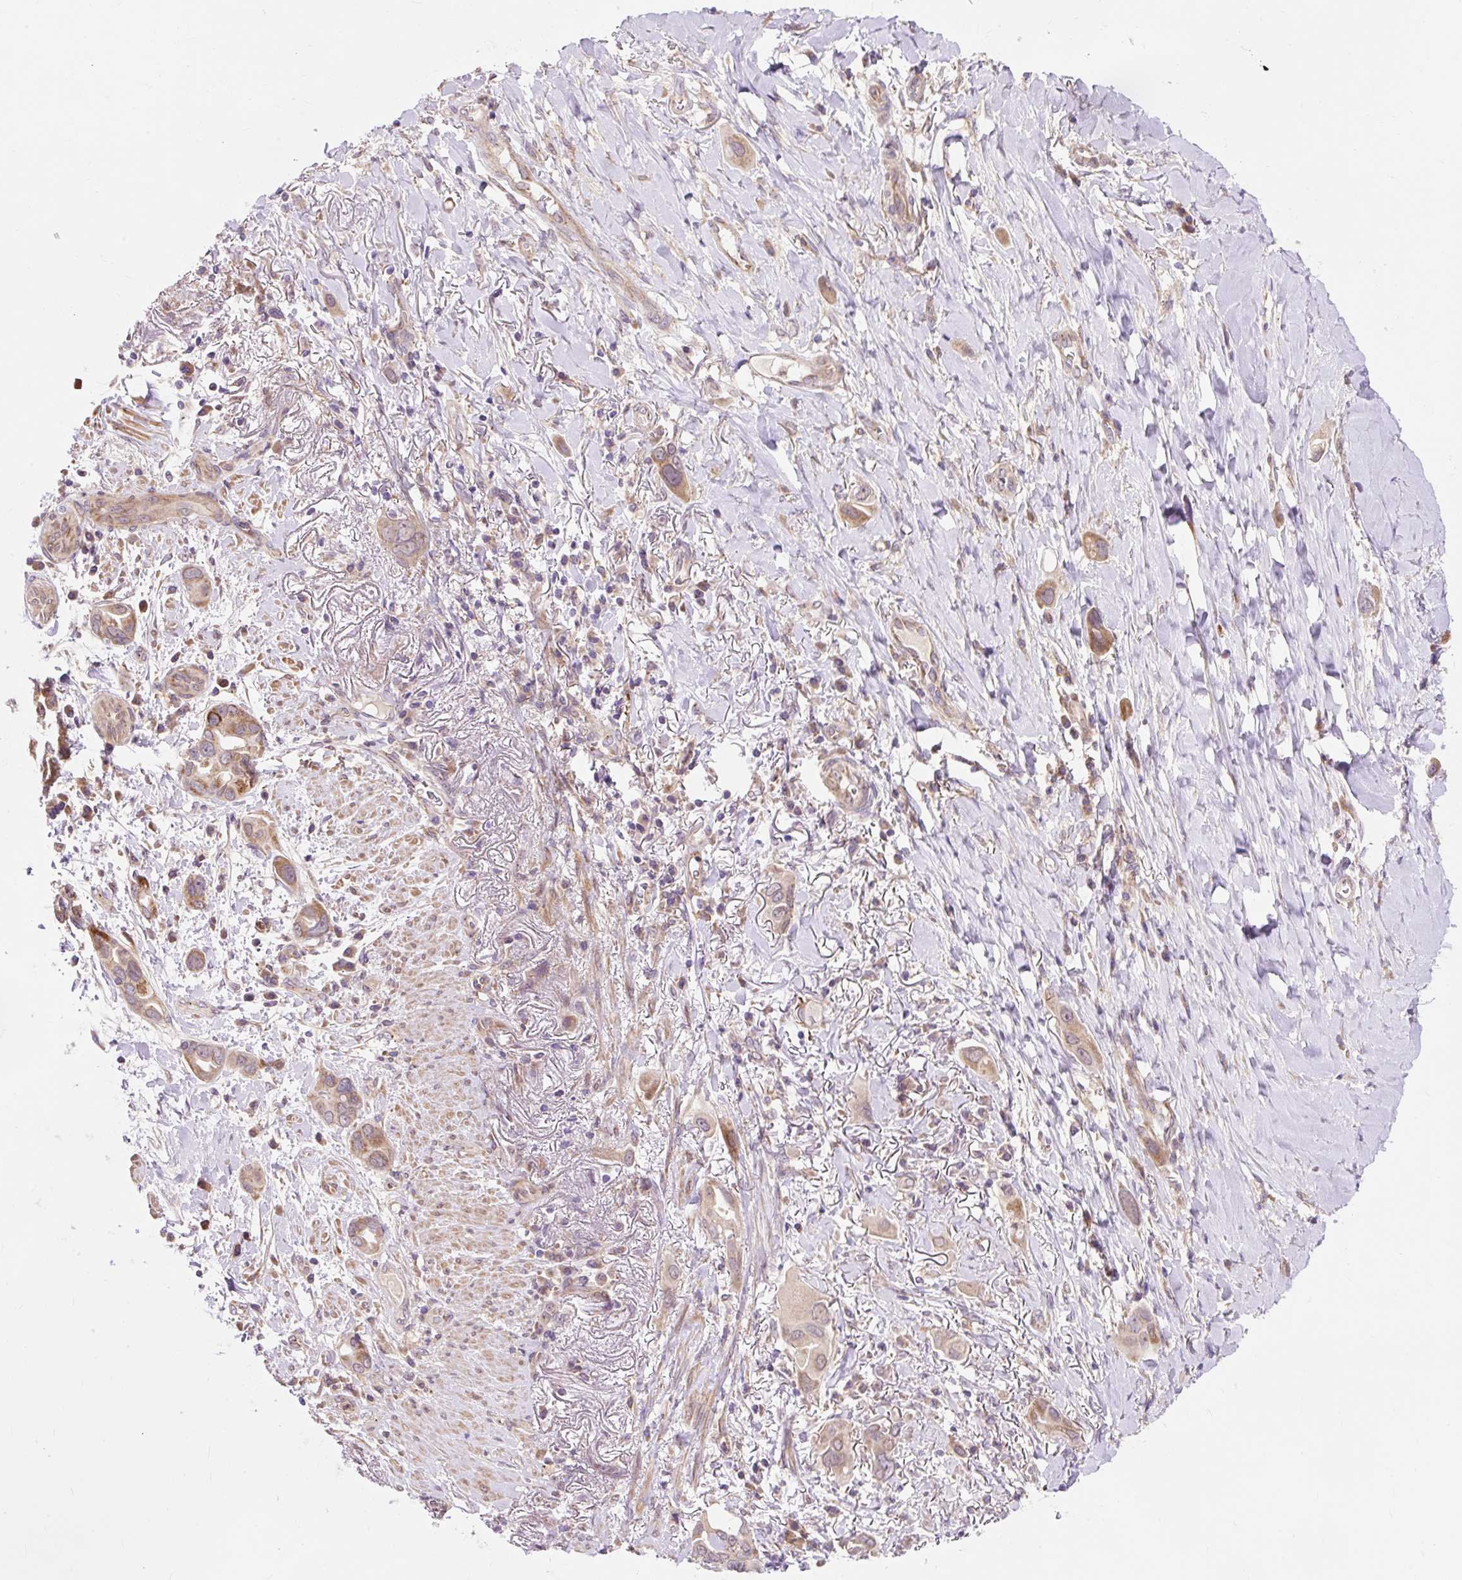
{"staining": {"intensity": "moderate", "quantity": ">75%", "location": "cytoplasmic/membranous"}, "tissue": "lung cancer", "cell_type": "Tumor cells", "image_type": "cancer", "snomed": [{"axis": "morphology", "description": "Adenocarcinoma, NOS"}, {"axis": "topography", "description": "Lung"}], "caption": "Protein staining exhibits moderate cytoplasmic/membranous positivity in about >75% of tumor cells in lung cancer.", "gene": "TRIAP1", "patient": {"sex": "male", "age": 76}}